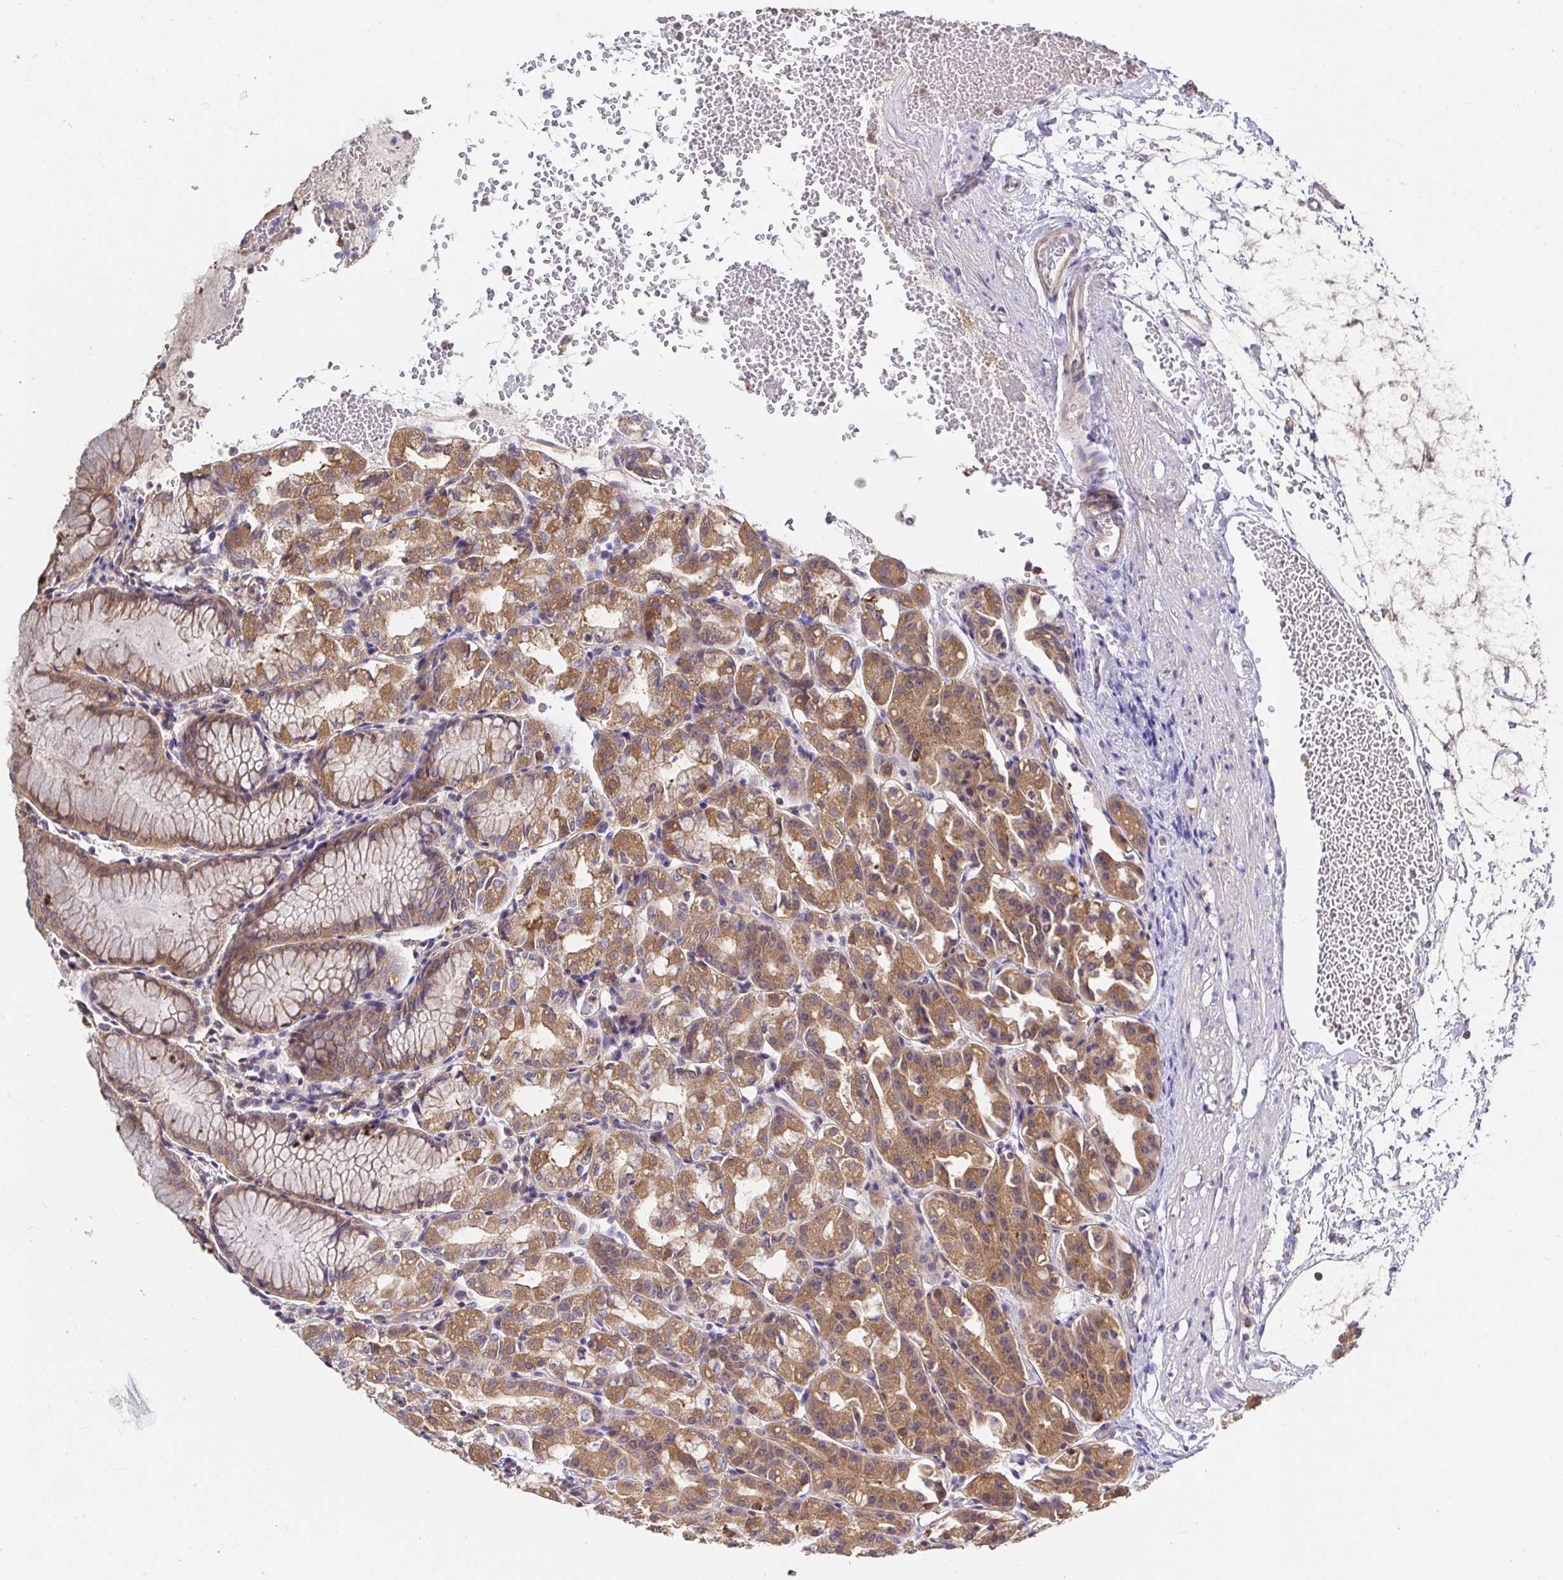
{"staining": {"intensity": "moderate", "quantity": ">75%", "location": "cytoplasmic/membranous"}, "tissue": "stomach", "cell_type": "Glandular cells", "image_type": "normal", "snomed": [{"axis": "morphology", "description": "Normal tissue, NOS"}, {"axis": "topography", "description": "Stomach"}], "caption": "A photomicrograph of human stomach stained for a protein displays moderate cytoplasmic/membranous brown staining in glandular cells.", "gene": "ATP6V1F", "patient": {"sex": "female", "age": 57}}